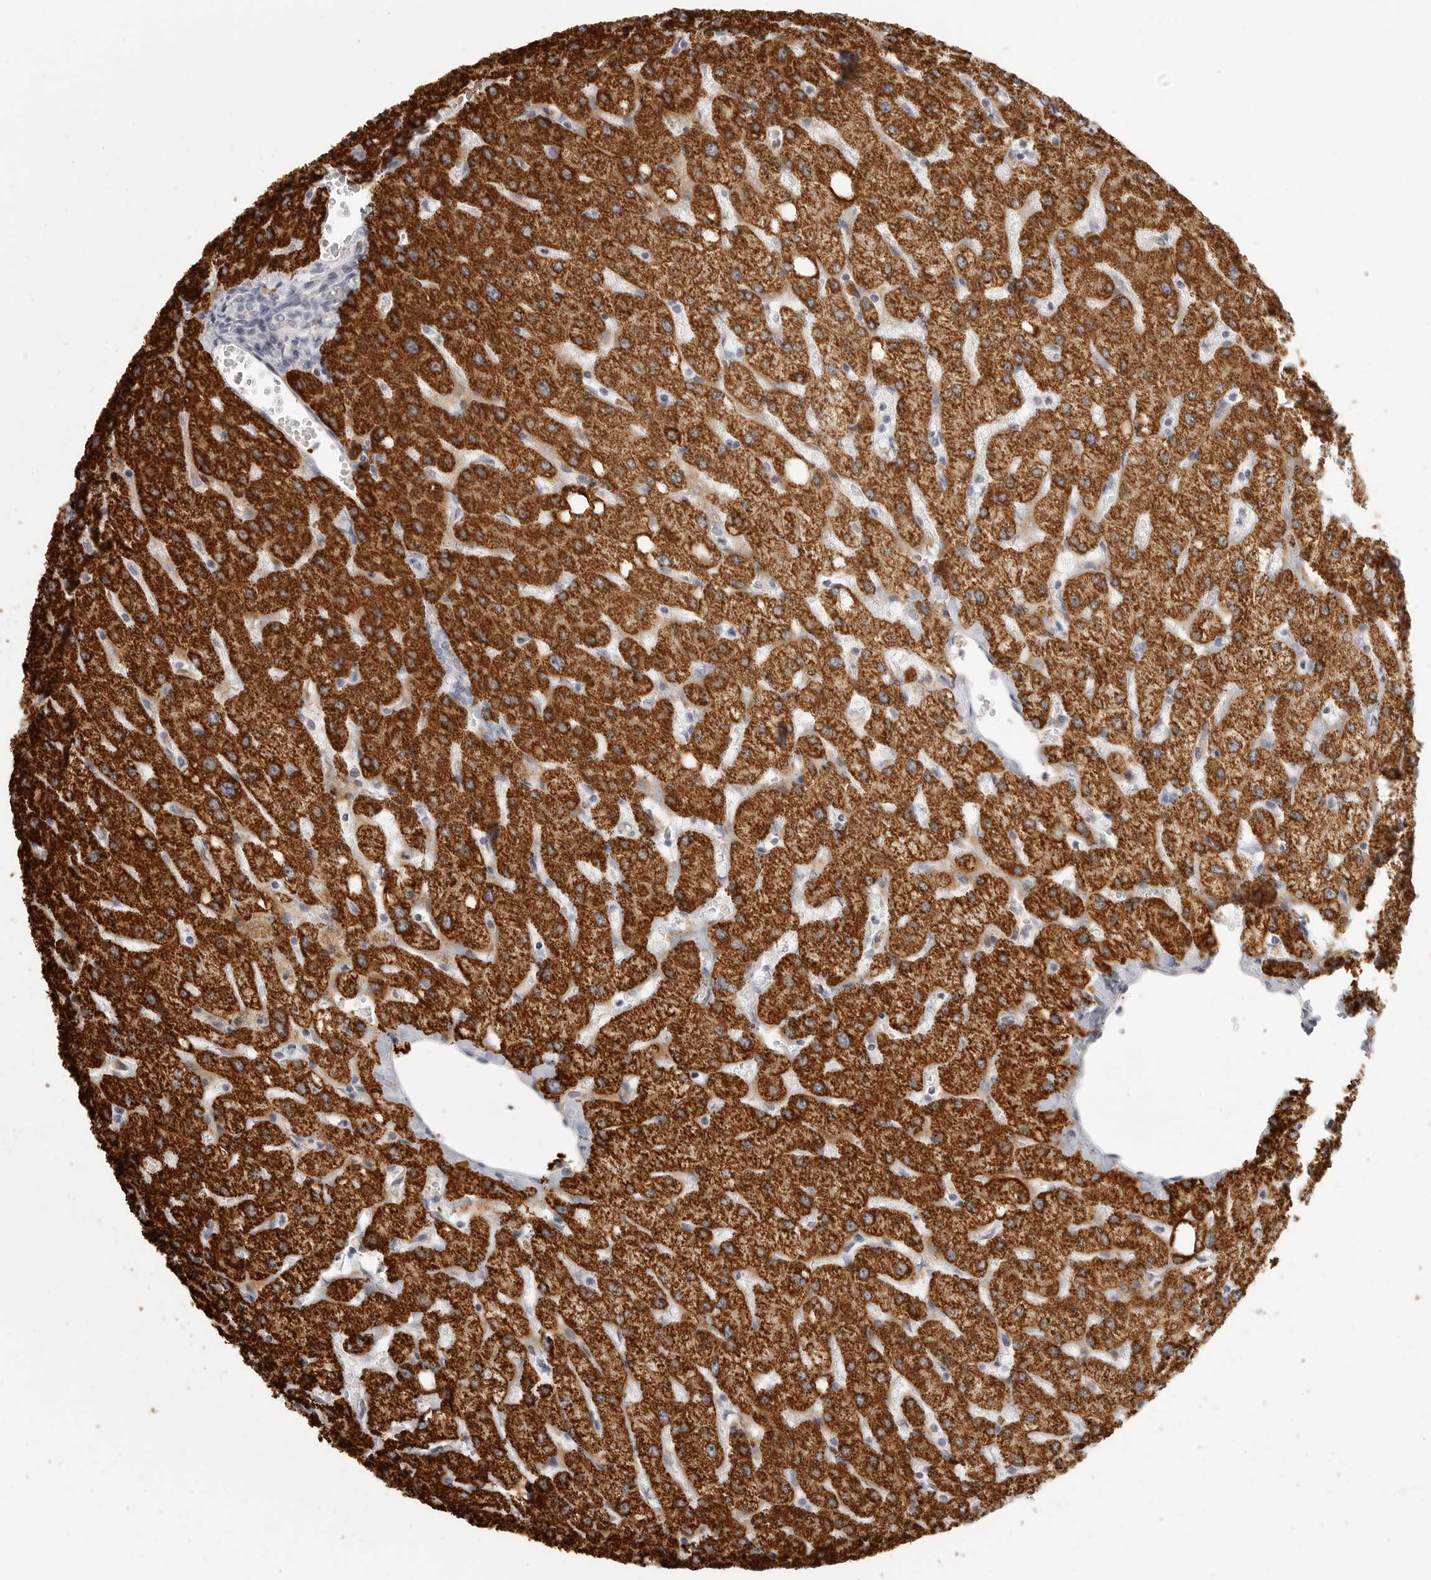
{"staining": {"intensity": "negative", "quantity": "none", "location": "none"}, "tissue": "liver", "cell_type": "Cholangiocytes", "image_type": "normal", "snomed": [{"axis": "morphology", "description": "Normal tissue, NOS"}, {"axis": "topography", "description": "Liver"}], "caption": "Immunohistochemistry photomicrograph of benign liver: liver stained with DAB demonstrates no significant protein expression in cholangiocytes.", "gene": "HMGCS2", "patient": {"sex": "female", "age": 54}}